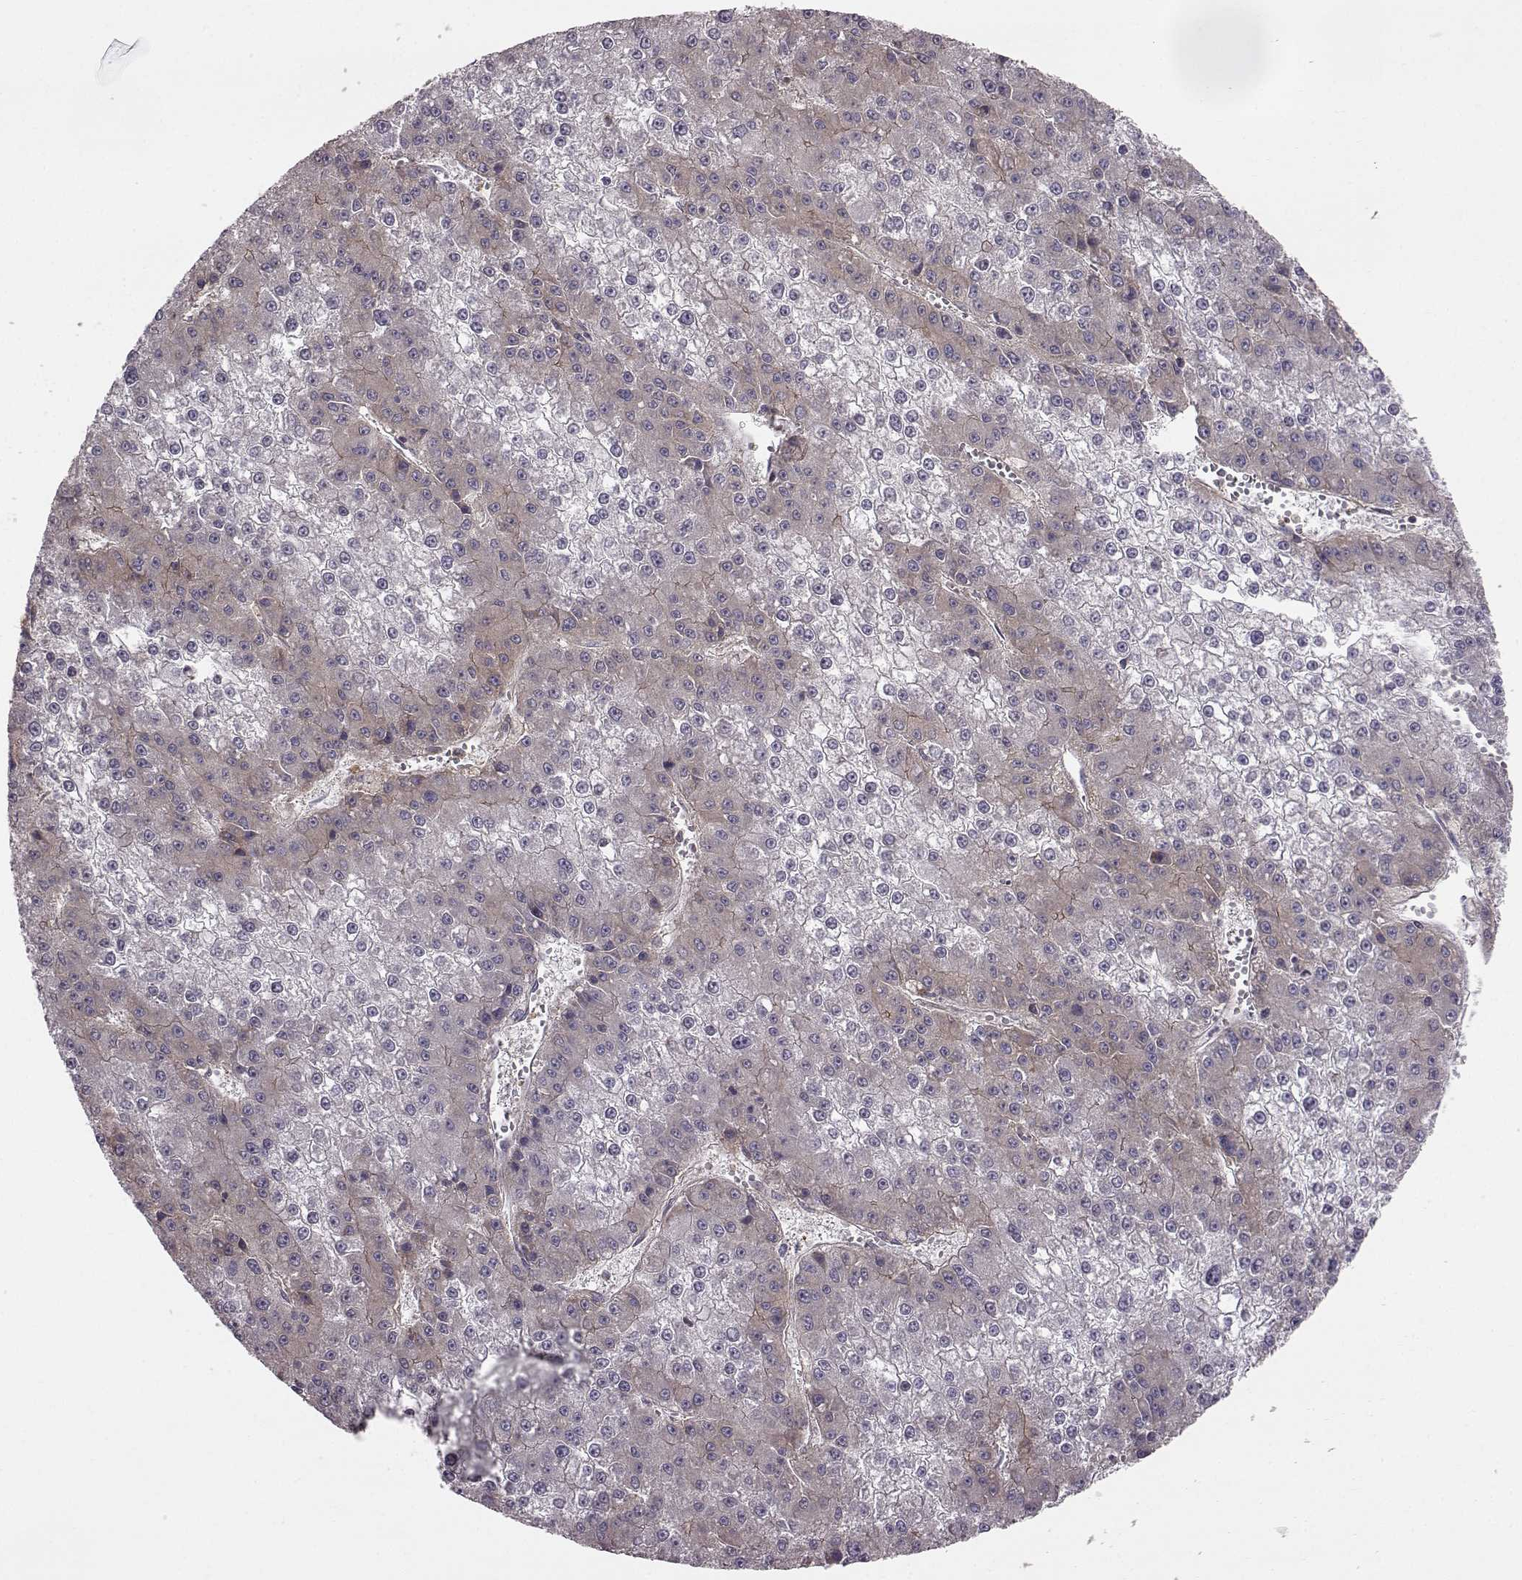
{"staining": {"intensity": "negative", "quantity": "none", "location": "none"}, "tissue": "liver cancer", "cell_type": "Tumor cells", "image_type": "cancer", "snomed": [{"axis": "morphology", "description": "Carcinoma, Hepatocellular, NOS"}, {"axis": "topography", "description": "Liver"}], "caption": "DAB immunohistochemical staining of human hepatocellular carcinoma (liver) displays no significant expression in tumor cells.", "gene": "RABGAP1", "patient": {"sex": "female", "age": 73}}